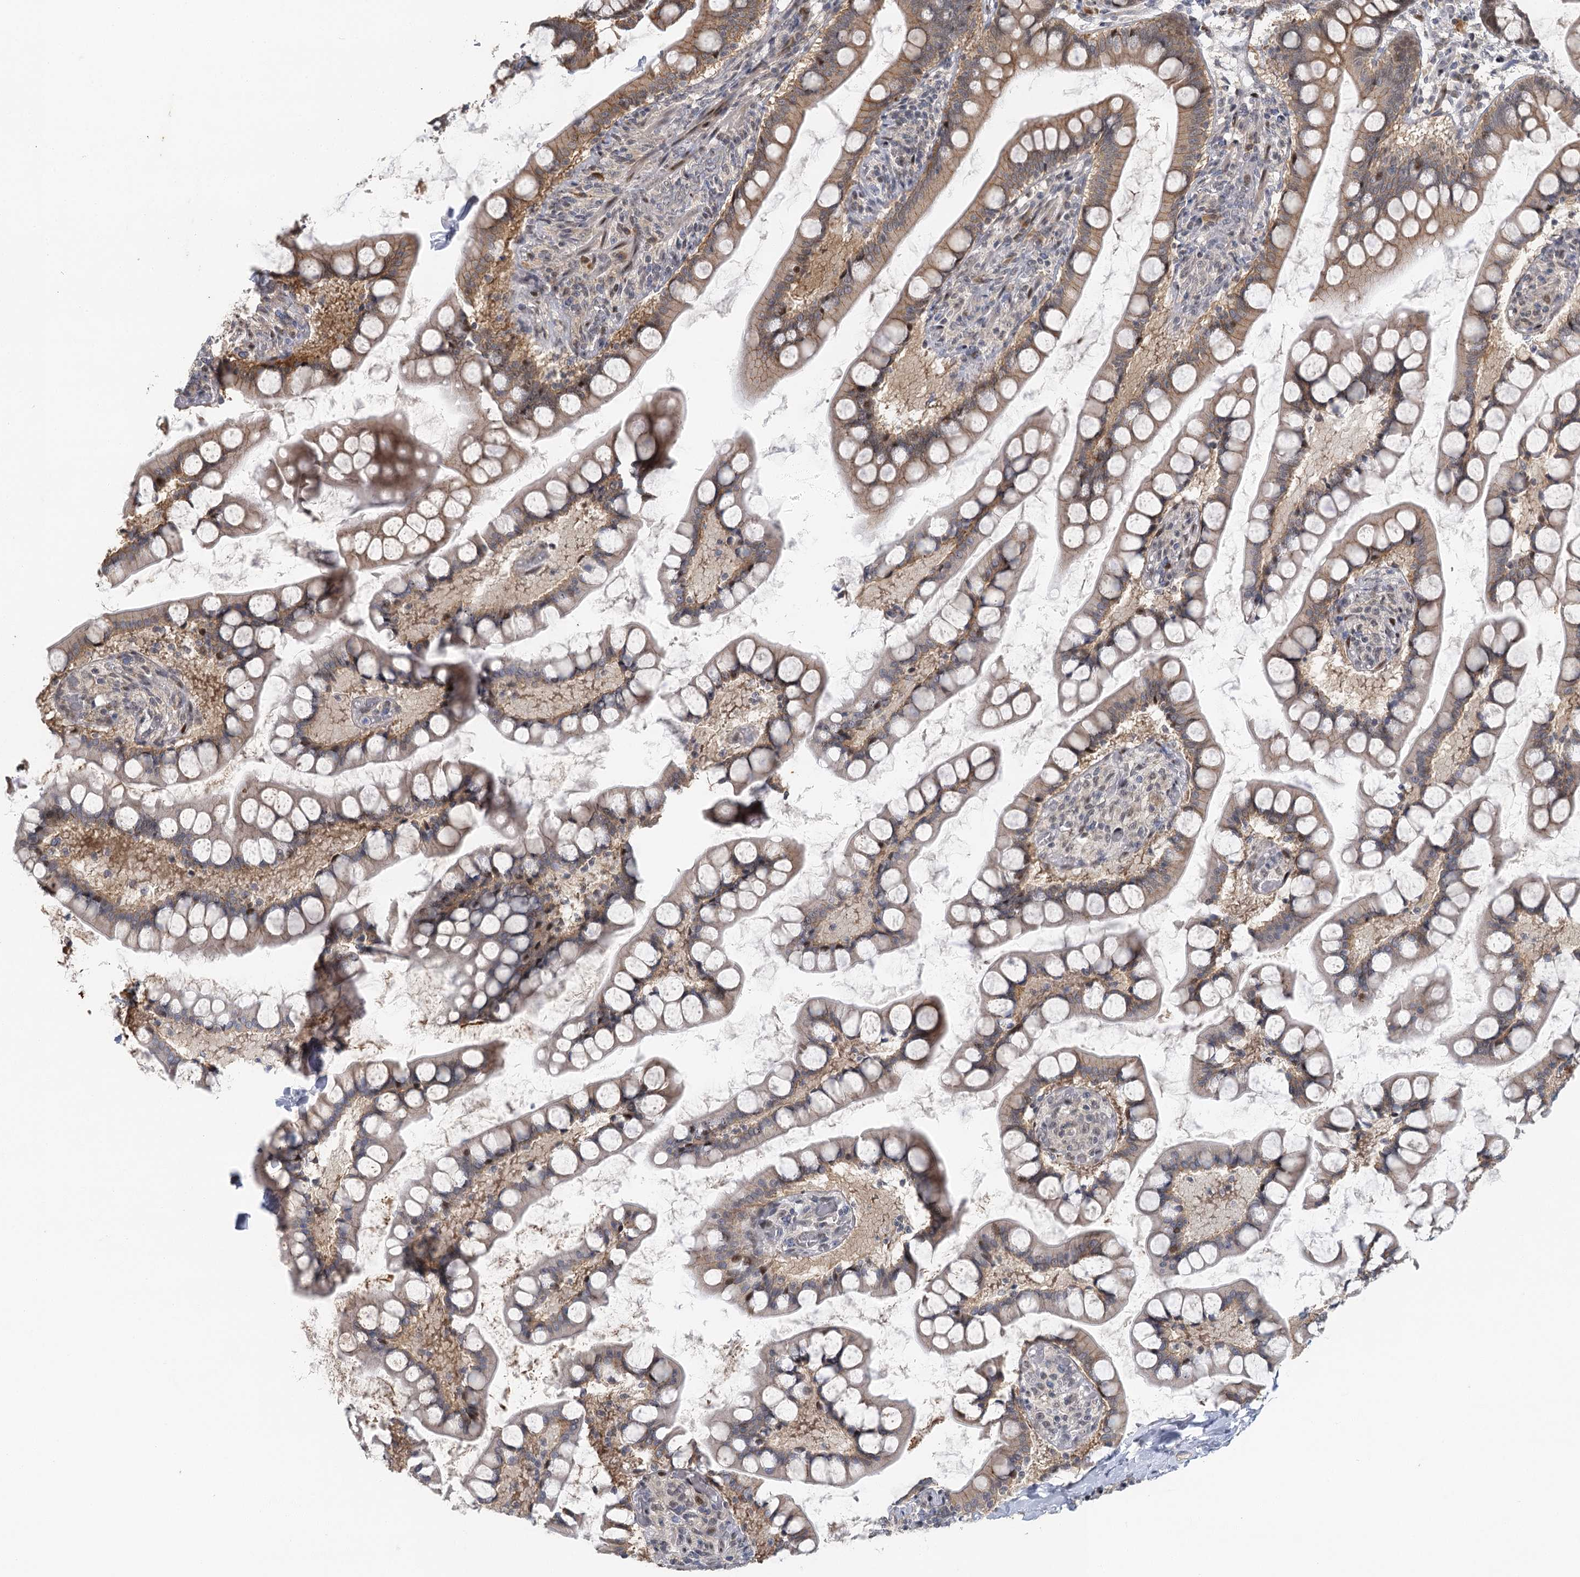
{"staining": {"intensity": "moderate", "quantity": "25%-75%", "location": "cytoplasmic/membranous"}, "tissue": "small intestine", "cell_type": "Glandular cells", "image_type": "normal", "snomed": [{"axis": "morphology", "description": "Normal tissue, NOS"}, {"axis": "topography", "description": "Small intestine"}], "caption": "Immunohistochemistry (DAB (3,3'-diaminobenzidine)) staining of normal small intestine shows moderate cytoplasmic/membranous protein expression in approximately 25%-75% of glandular cells.", "gene": "IL11RA", "patient": {"sex": "male", "age": 52}}